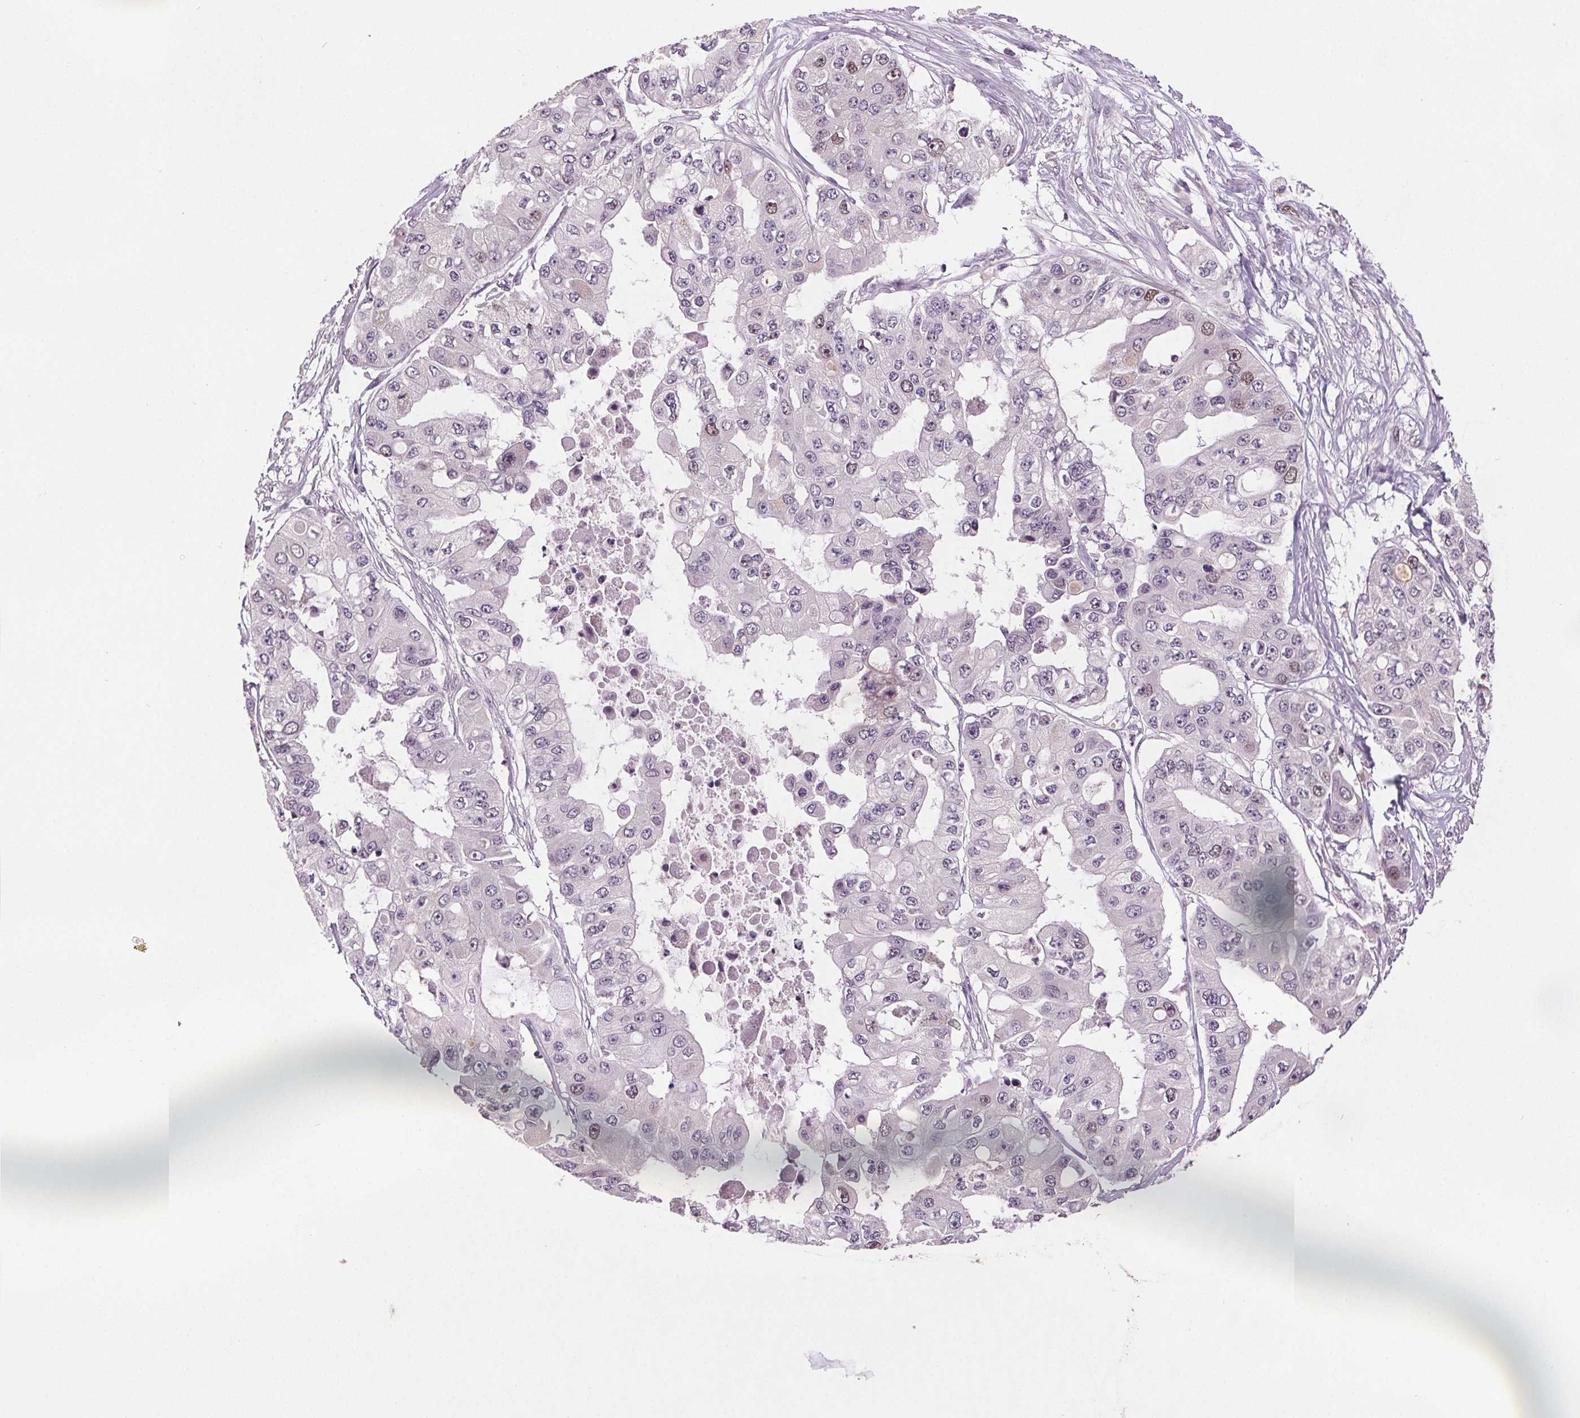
{"staining": {"intensity": "negative", "quantity": "none", "location": "none"}, "tissue": "ovarian cancer", "cell_type": "Tumor cells", "image_type": "cancer", "snomed": [{"axis": "morphology", "description": "Cystadenocarcinoma, serous, NOS"}, {"axis": "topography", "description": "Ovary"}], "caption": "Immunohistochemical staining of human serous cystadenocarcinoma (ovarian) shows no significant expression in tumor cells.", "gene": "CENPF", "patient": {"sex": "female", "age": 56}}